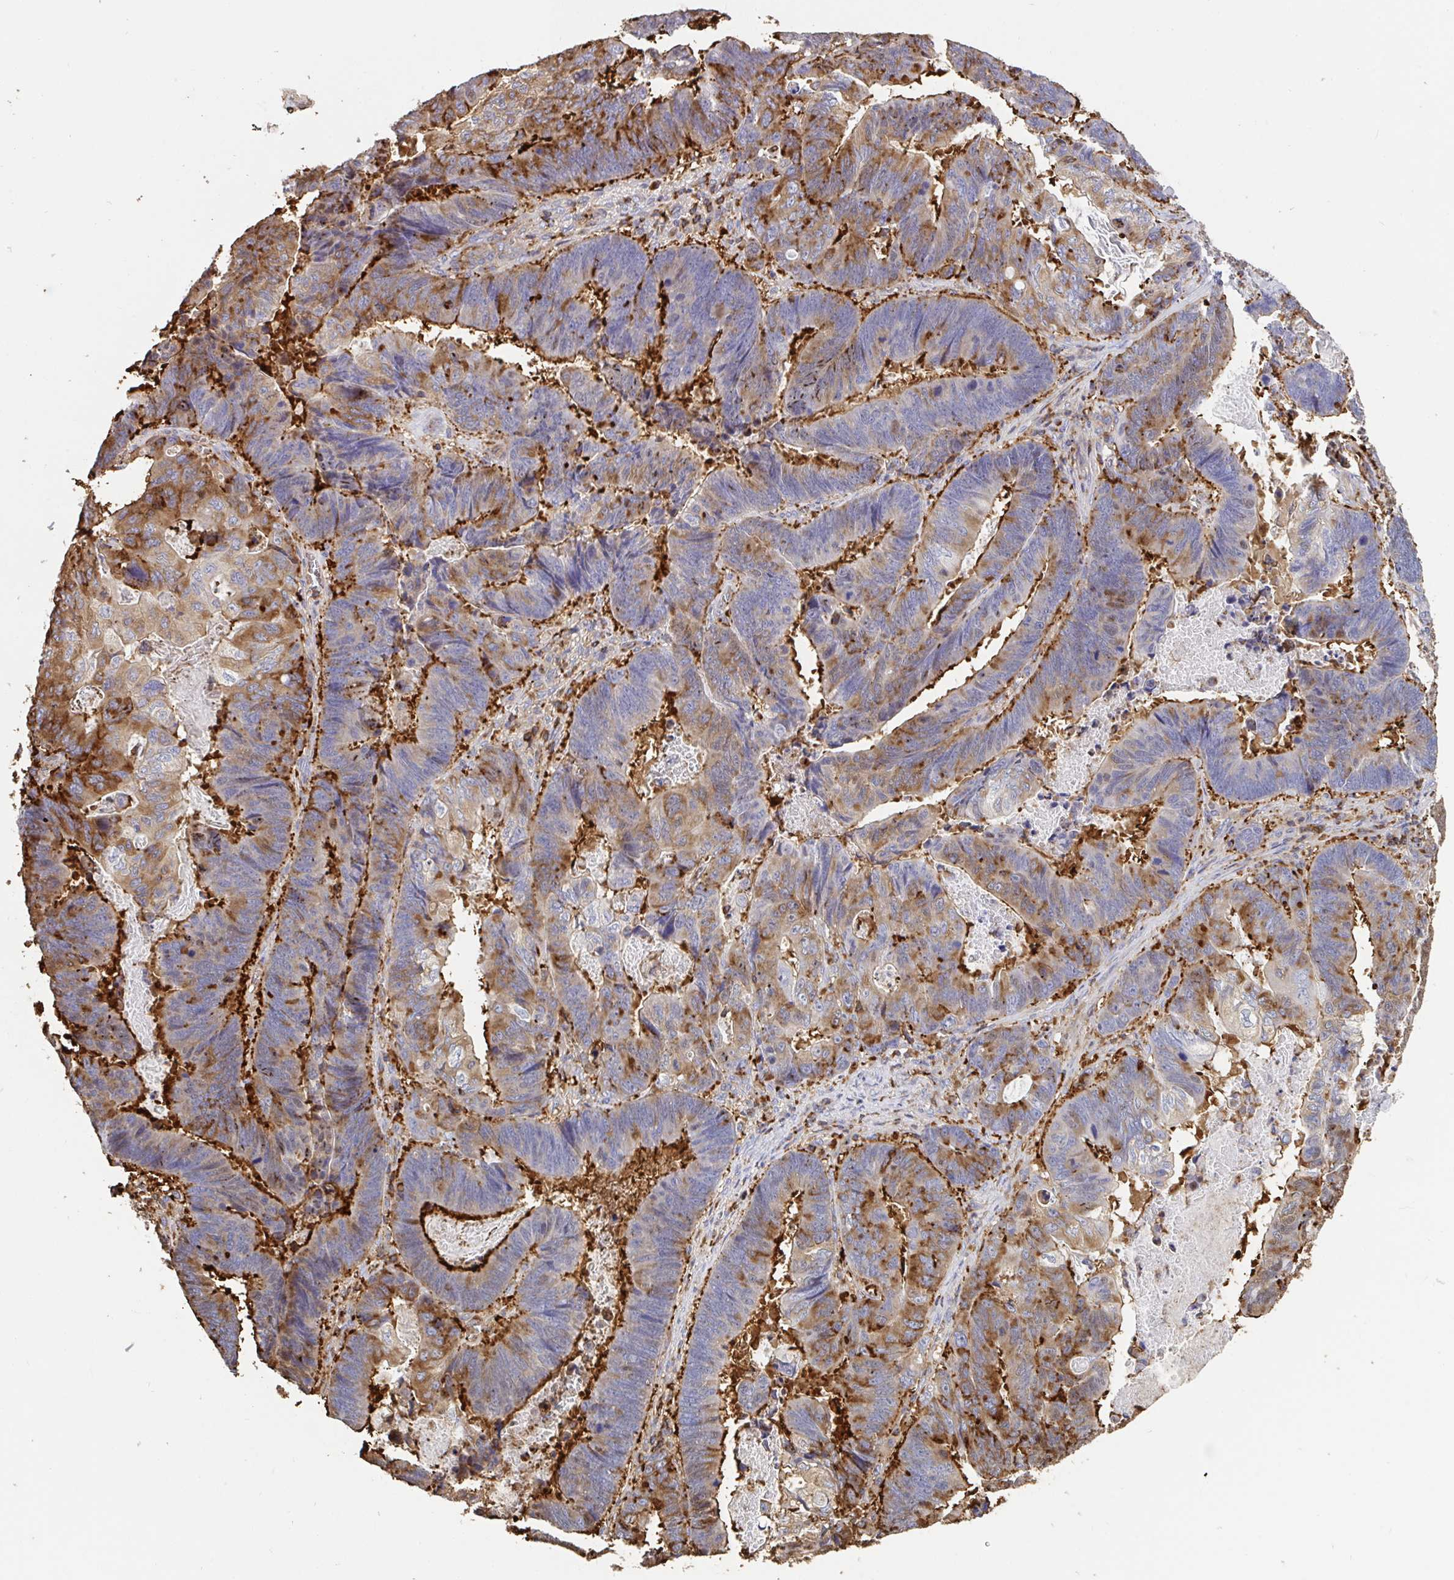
{"staining": {"intensity": "strong", "quantity": "25%-75%", "location": "cytoplasmic/membranous"}, "tissue": "lung cancer", "cell_type": "Tumor cells", "image_type": "cancer", "snomed": [{"axis": "morphology", "description": "Aneuploidy"}, {"axis": "morphology", "description": "Adenocarcinoma, NOS"}, {"axis": "morphology", "description": "Adenocarcinoma primary or metastatic"}, {"axis": "topography", "description": "Lung"}], "caption": "Strong cytoplasmic/membranous positivity is present in approximately 25%-75% of tumor cells in lung cancer (adenocarcinoma primary or metastatic).", "gene": "CFL1", "patient": {"sex": "female", "age": 75}}